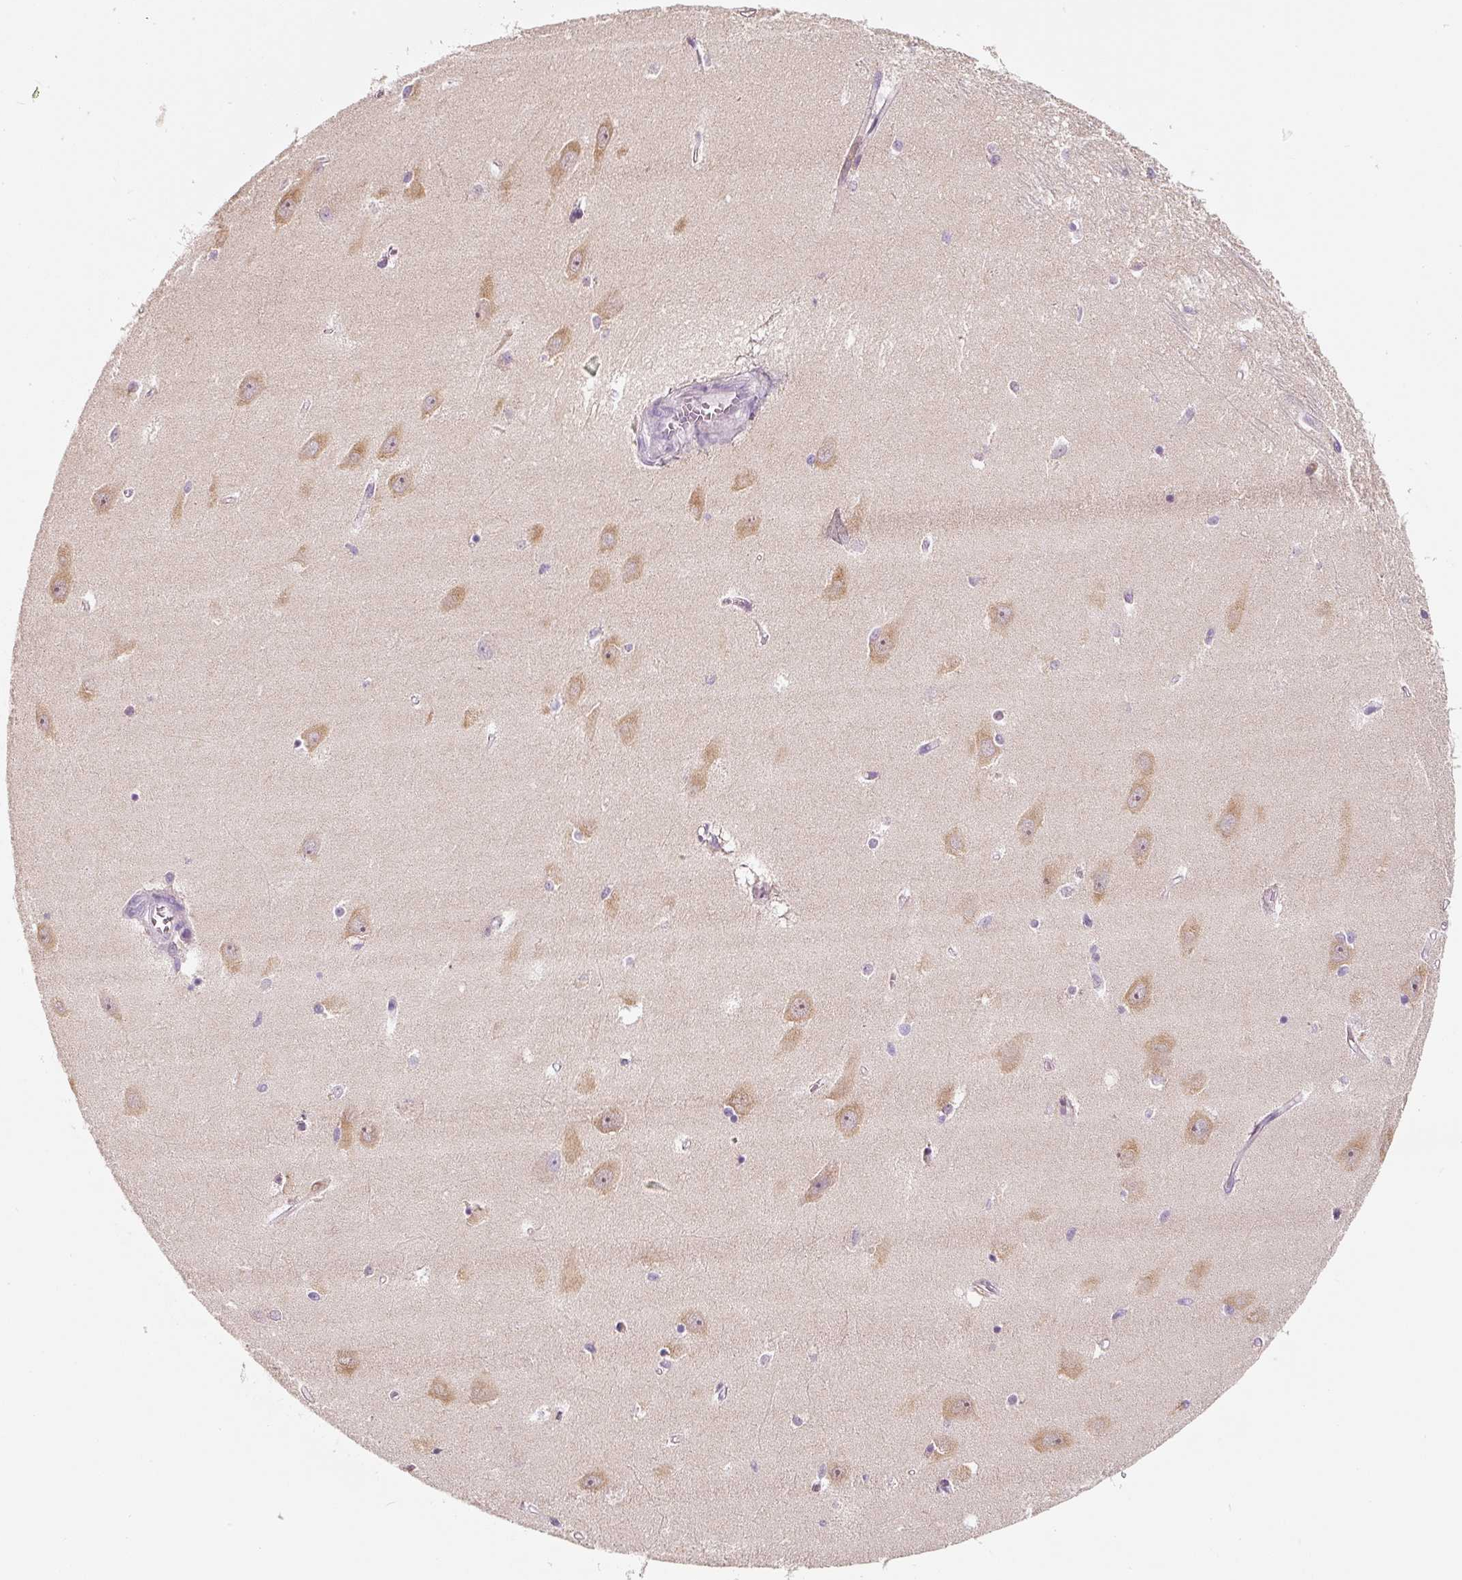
{"staining": {"intensity": "negative", "quantity": "none", "location": "none"}, "tissue": "hippocampus", "cell_type": "Glial cells", "image_type": "normal", "snomed": [{"axis": "morphology", "description": "Normal tissue, NOS"}, {"axis": "topography", "description": "Hippocampus"}], "caption": "This is an immunohistochemistry photomicrograph of benign hippocampus. There is no positivity in glial cells.", "gene": "IQGAP2", "patient": {"sex": "female", "age": 64}}